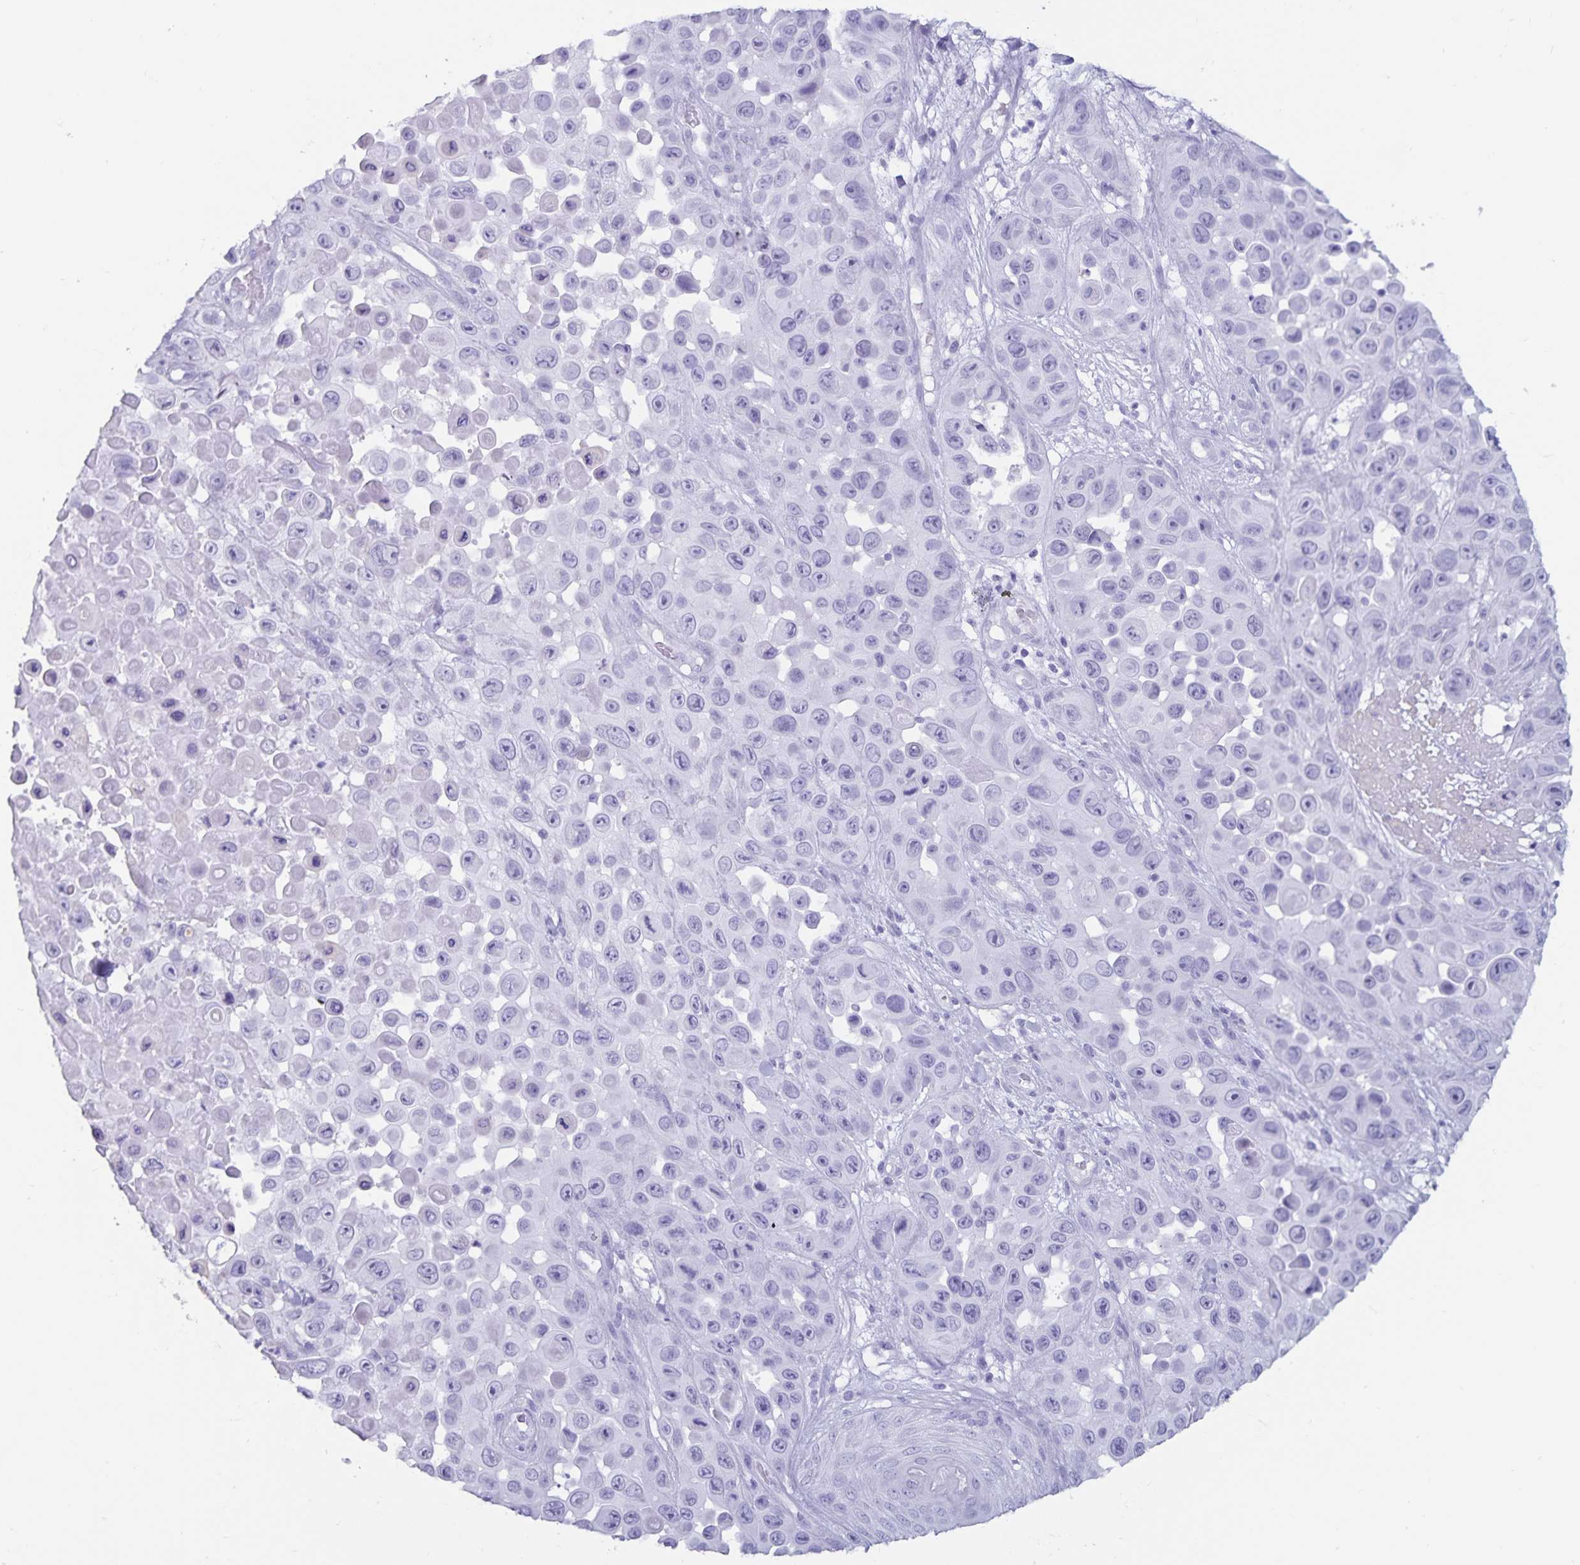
{"staining": {"intensity": "negative", "quantity": "none", "location": "none"}, "tissue": "skin cancer", "cell_type": "Tumor cells", "image_type": "cancer", "snomed": [{"axis": "morphology", "description": "Squamous cell carcinoma, NOS"}, {"axis": "topography", "description": "Skin"}], "caption": "There is no significant positivity in tumor cells of skin cancer (squamous cell carcinoma).", "gene": "GPR137", "patient": {"sex": "male", "age": 81}}